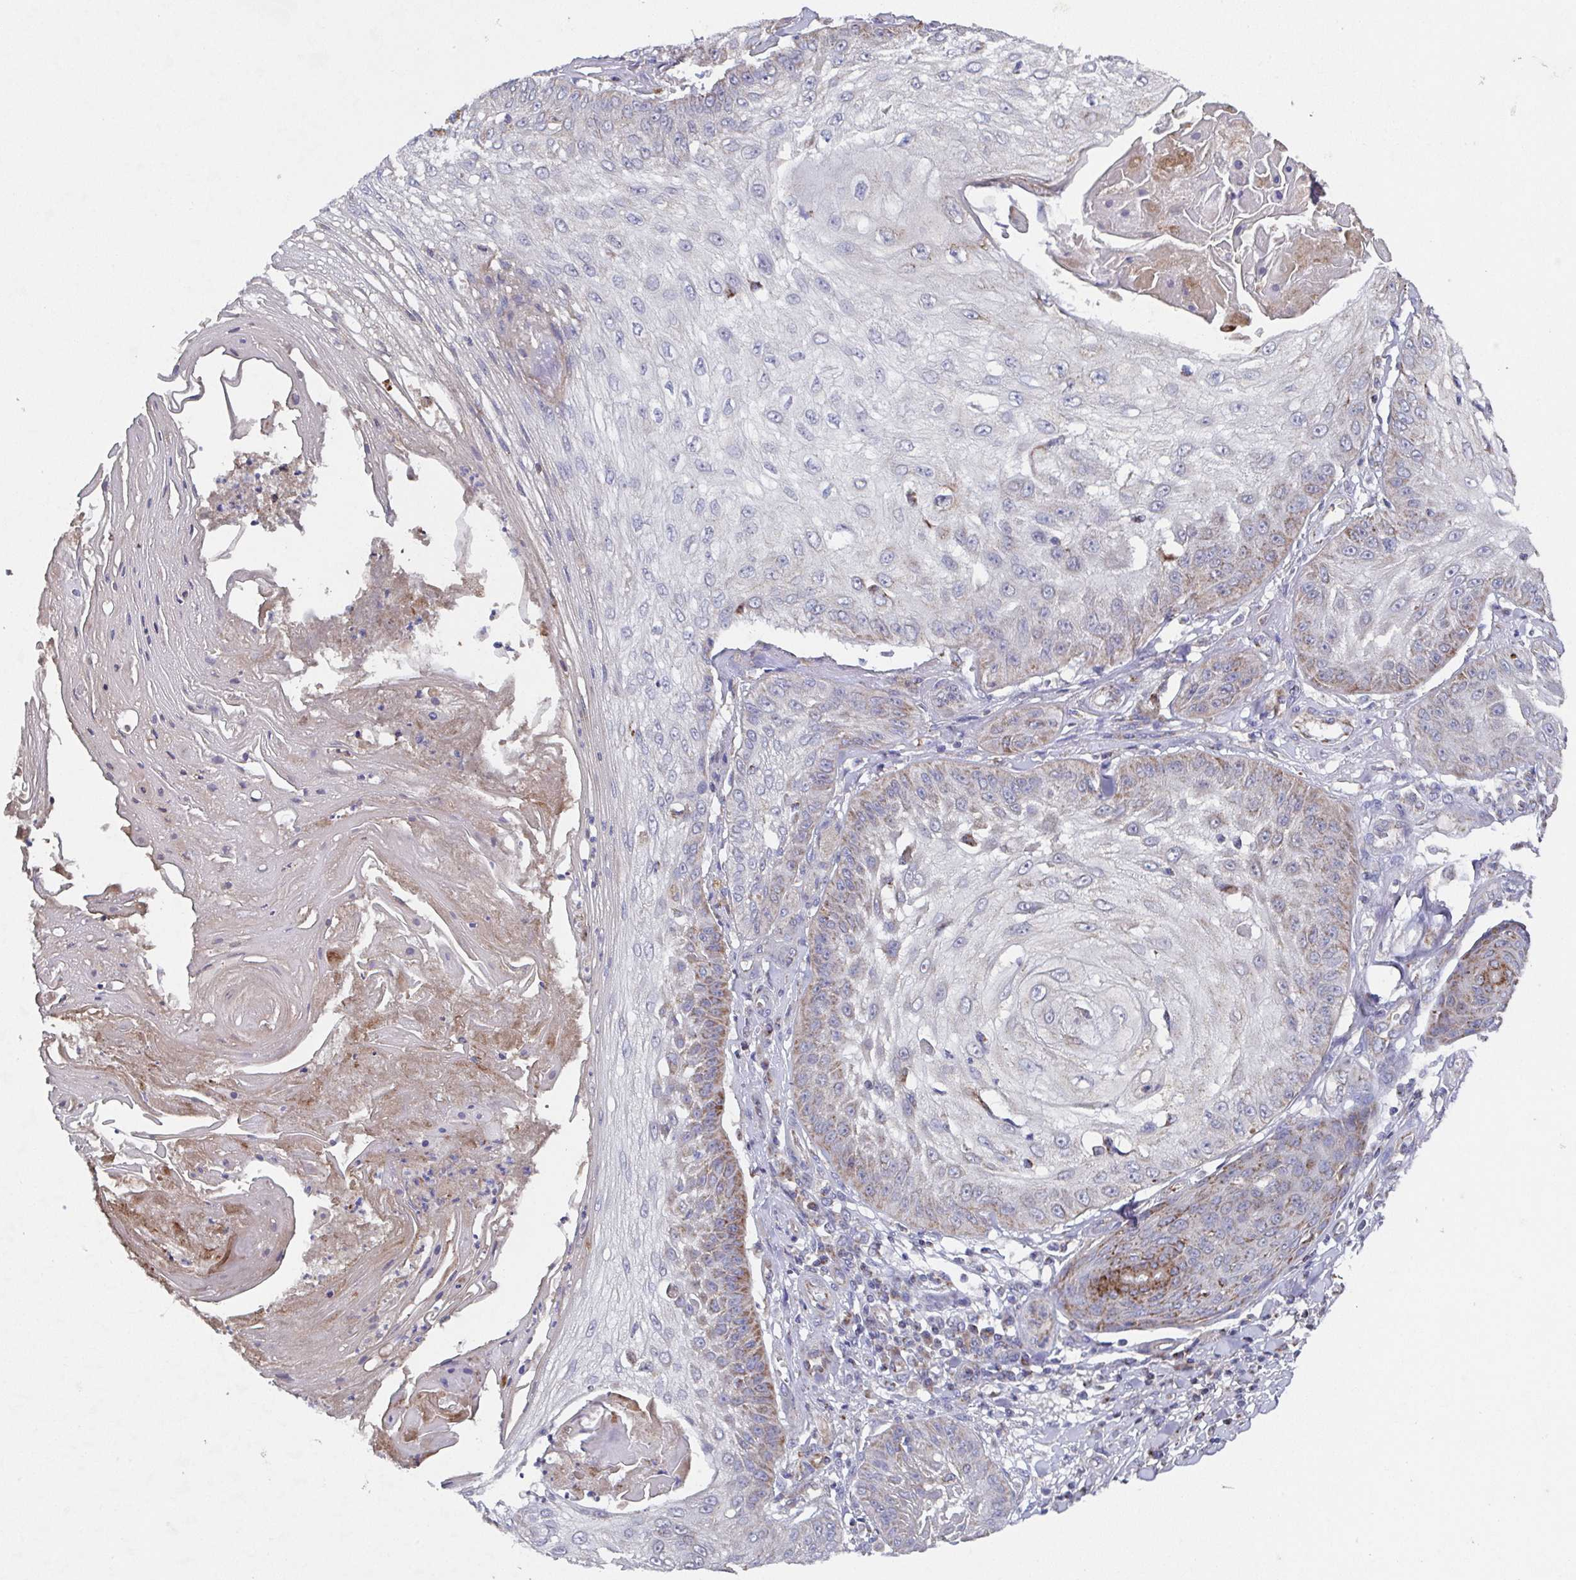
{"staining": {"intensity": "weak", "quantity": "<25%", "location": "cytoplasmic/membranous"}, "tissue": "skin cancer", "cell_type": "Tumor cells", "image_type": "cancer", "snomed": [{"axis": "morphology", "description": "Squamous cell carcinoma, NOS"}, {"axis": "topography", "description": "Skin"}], "caption": "This photomicrograph is of skin cancer (squamous cell carcinoma) stained with immunohistochemistry (IHC) to label a protein in brown with the nuclei are counter-stained blue. There is no positivity in tumor cells. The staining was performed using DAB (3,3'-diaminobenzidine) to visualize the protein expression in brown, while the nuclei were stained in blue with hematoxylin (Magnification: 20x).", "gene": "MT-ND3", "patient": {"sex": "male", "age": 70}}